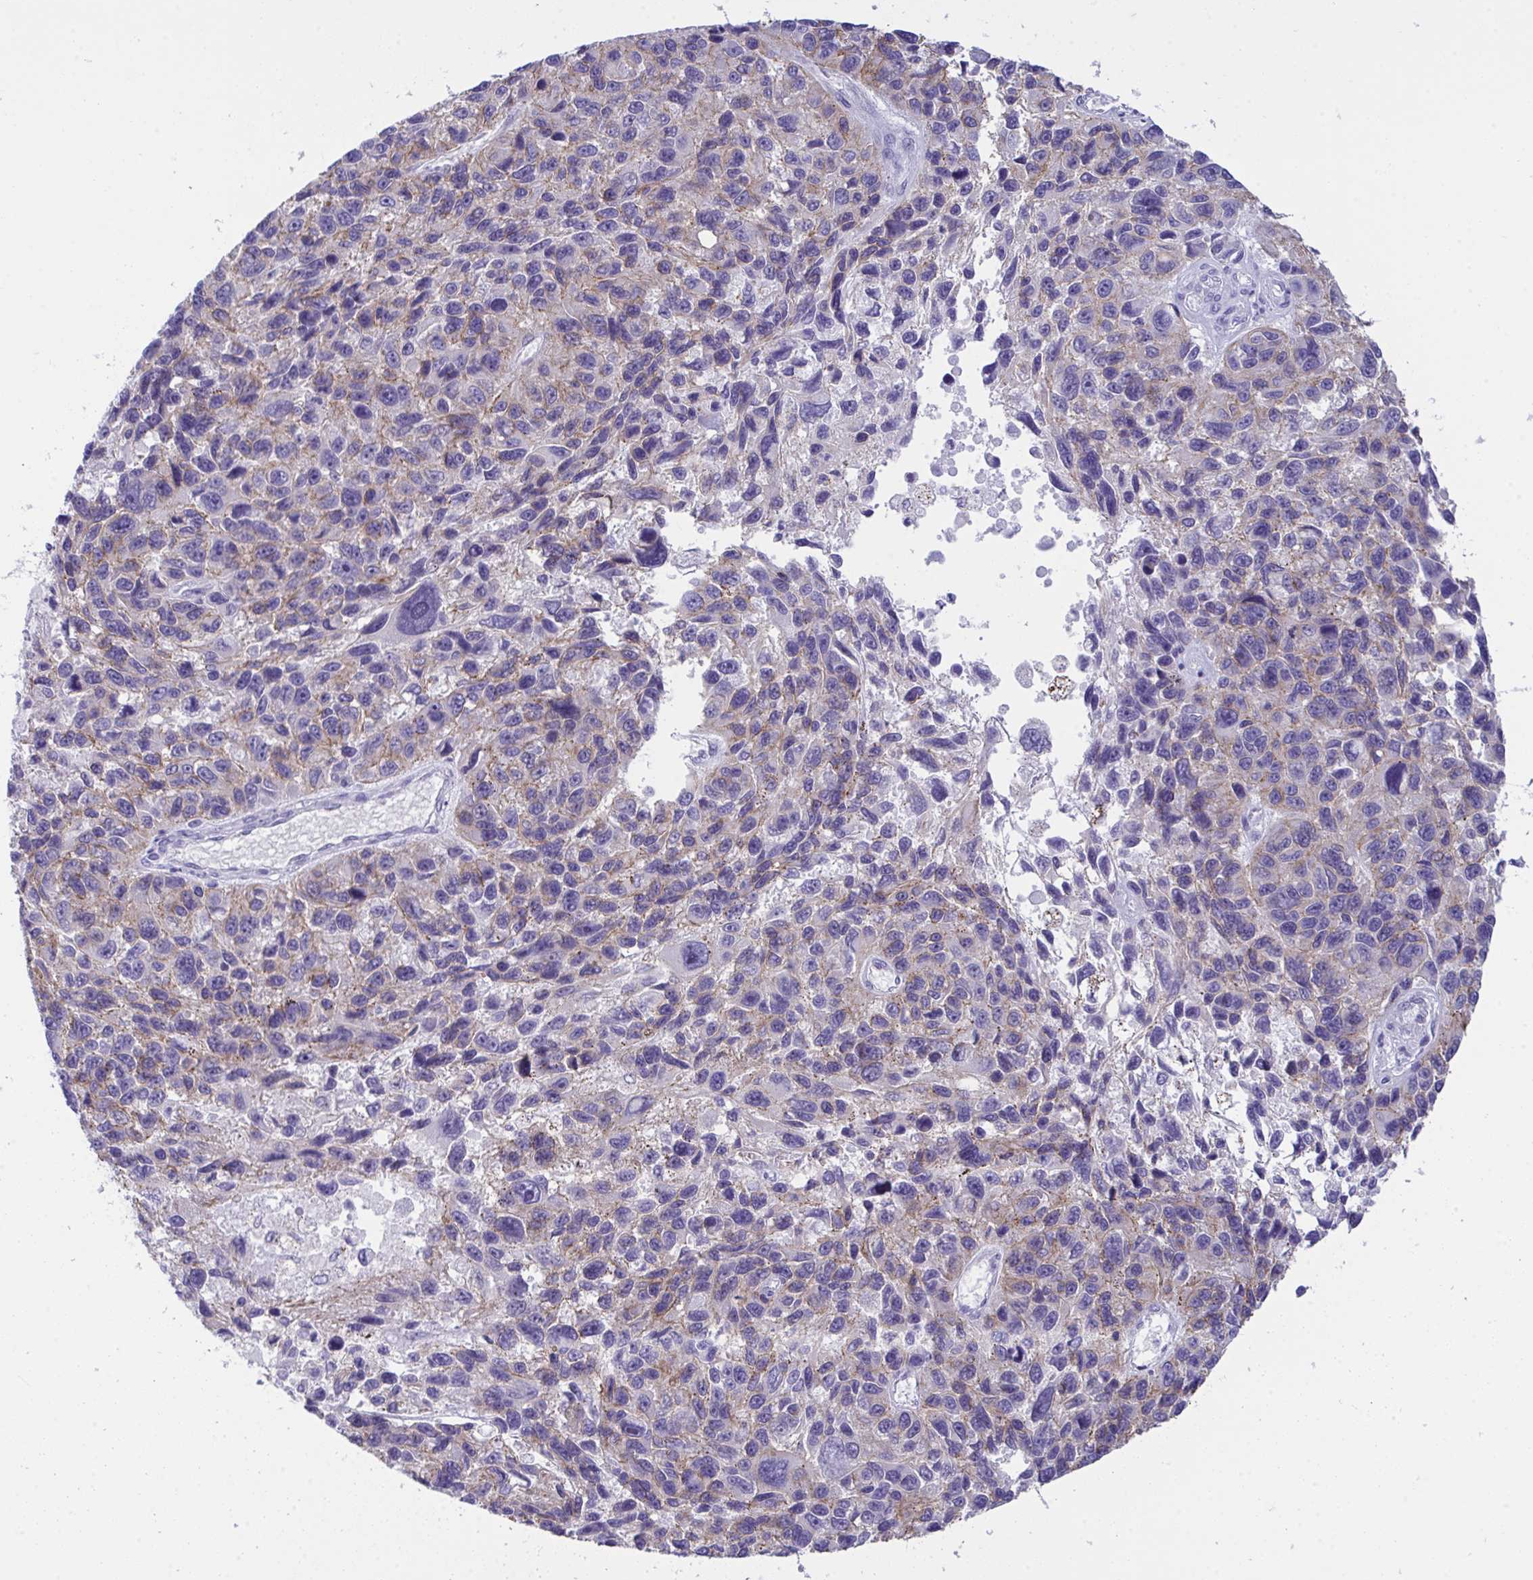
{"staining": {"intensity": "weak", "quantity": "<25%", "location": "cytoplasmic/membranous"}, "tissue": "melanoma", "cell_type": "Tumor cells", "image_type": "cancer", "snomed": [{"axis": "morphology", "description": "Malignant melanoma, NOS"}, {"axis": "topography", "description": "Skin"}], "caption": "This is an immunohistochemistry (IHC) photomicrograph of human melanoma. There is no staining in tumor cells.", "gene": "GLB1L2", "patient": {"sex": "male", "age": 53}}